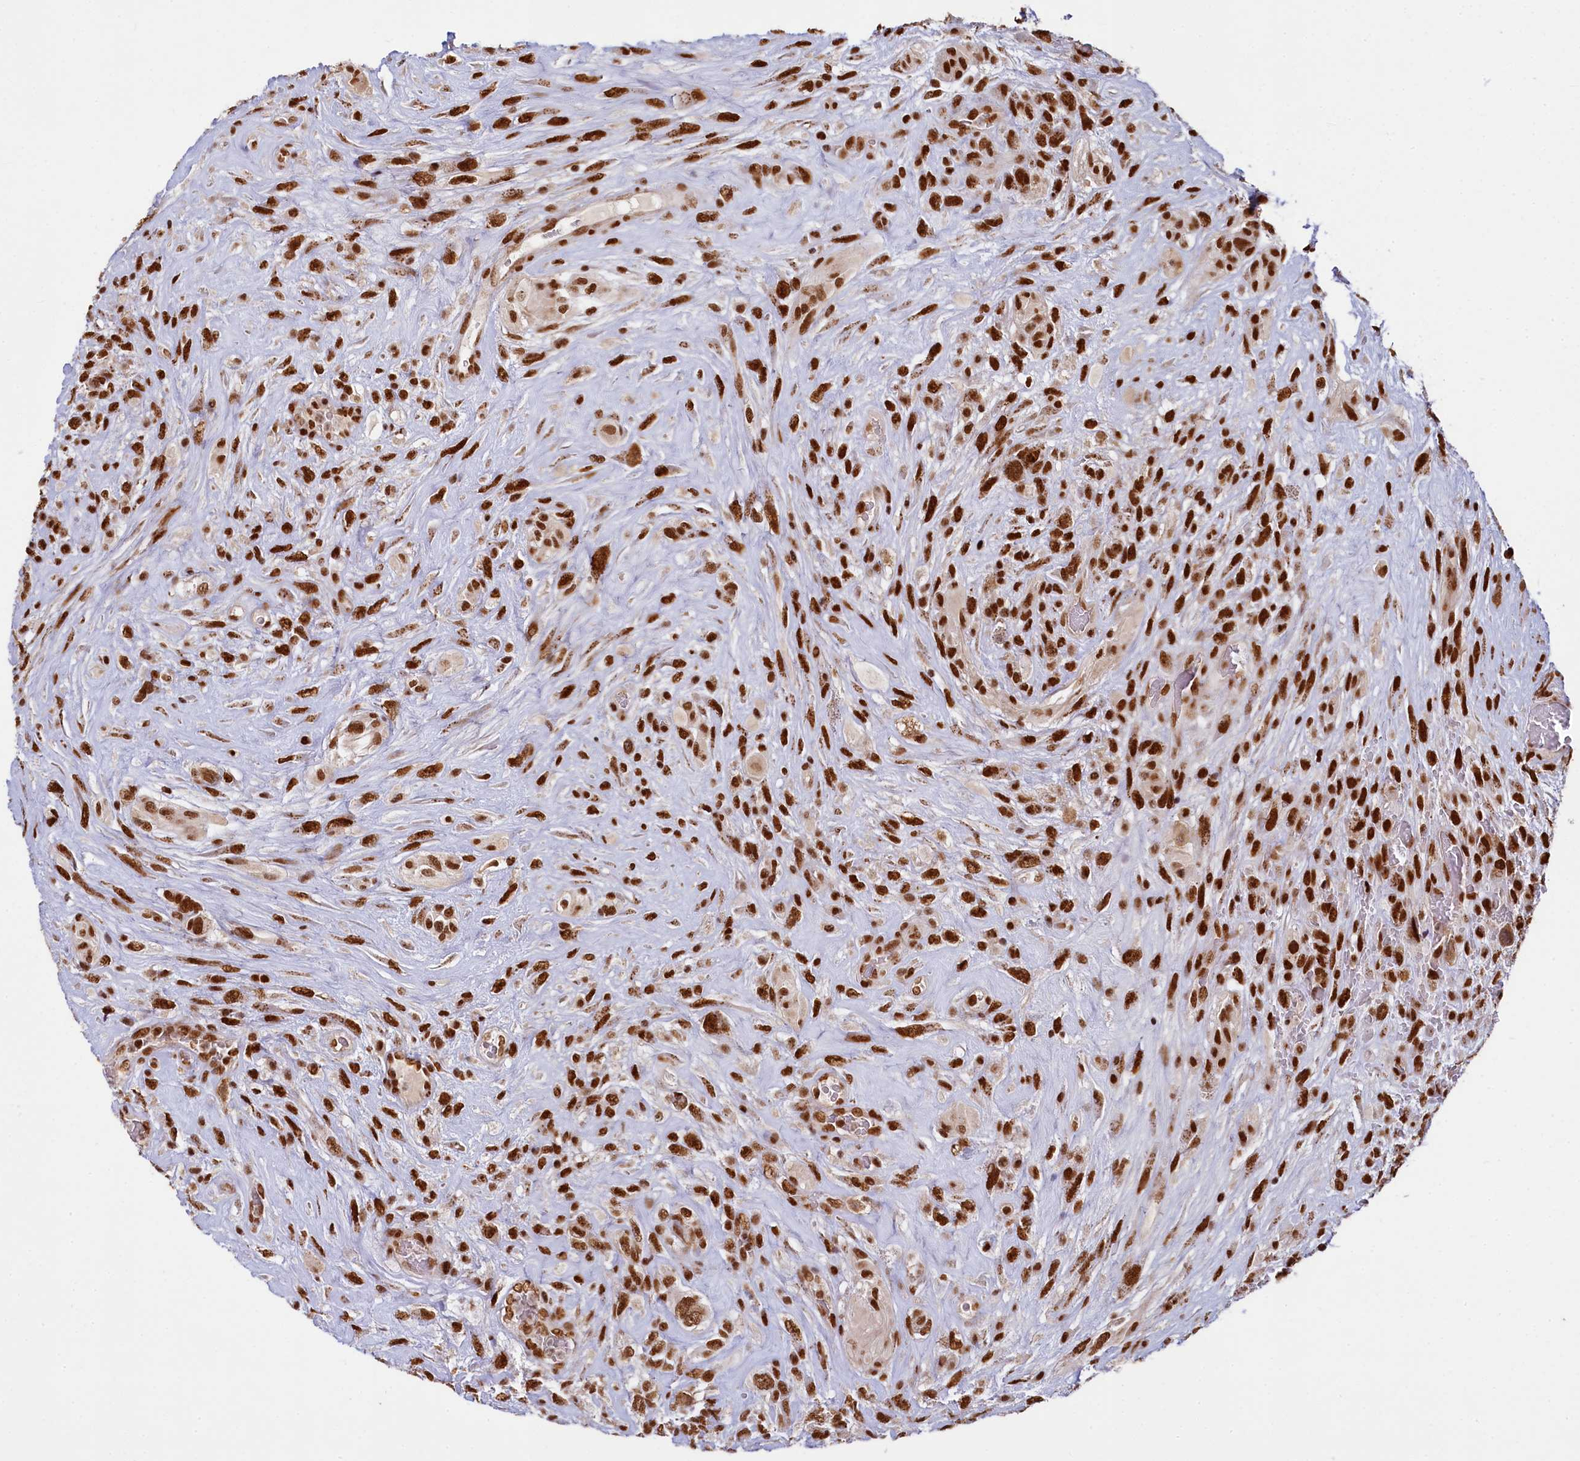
{"staining": {"intensity": "strong", "quantity": ">75%", "location": "nuclear"}, "tissue": "glioma", "cell_type": "Tumor cells", "image_type": "cancer", "snomed": [{"axis": "morphology", "description": "Glioma, malignant, High grade"}, {"axis": "topography", "description": "Brain"}], "caption": "A histopathology image of human glioma stained for a protein shows strong nuclear brown staining in tumor cells.", "gene": "PPHLN1", "patient": {"sex": "male", "age": 61}}